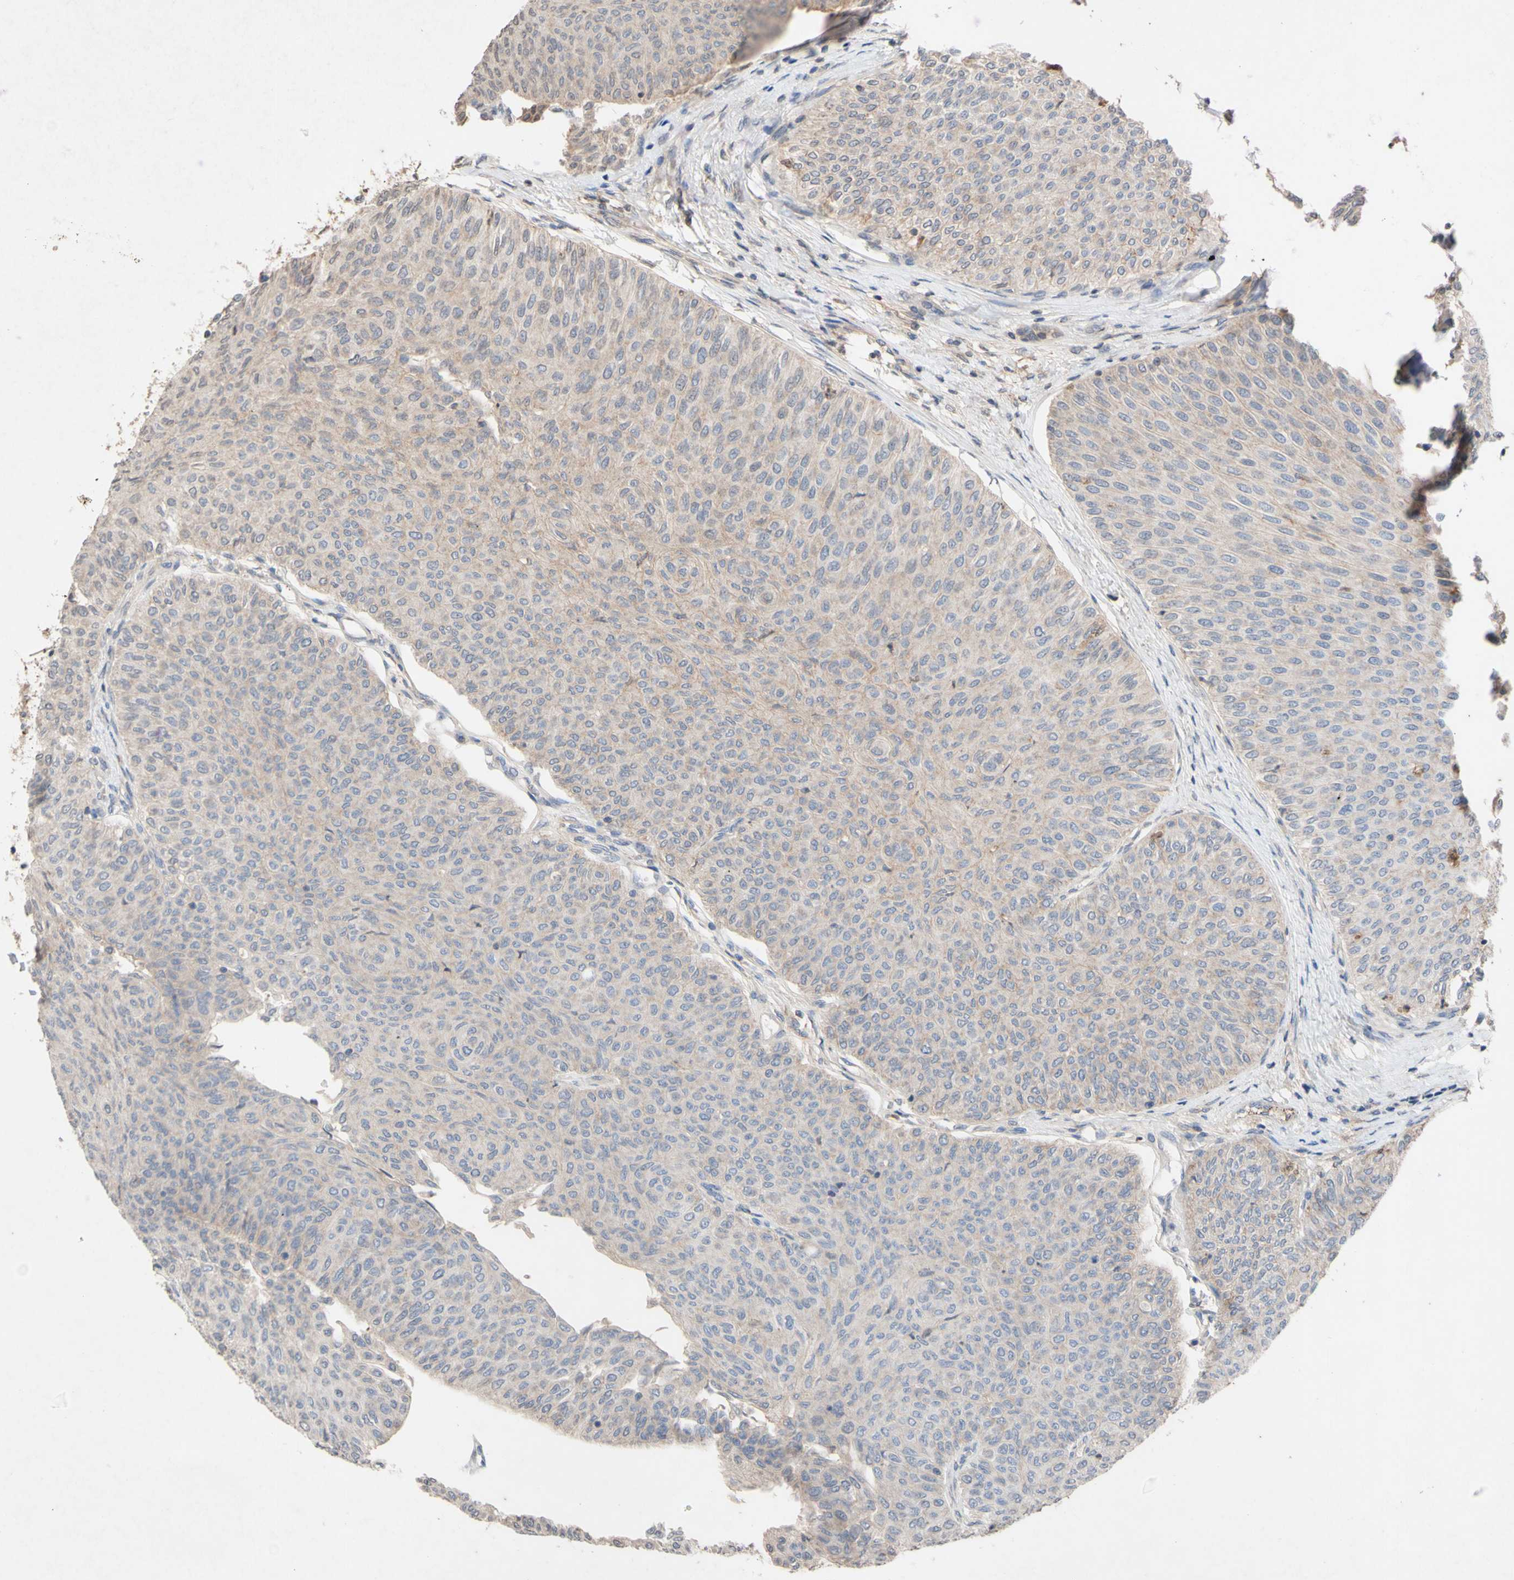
{"staining": {"intensity": "weak", "quantity": "25%-75%", "location": "cytoplasmic/membranous"}, "tissue": "urothelial cancer", "cell_type": "Tumor cells", "image_type": "cancer", "snomed": [{"axis": "morphology", "description": "Urothelial carcinoma, Low grade"}, {"axis": "topography", "description": "Urinary bladder"}], "caption": "Approximately 25%-75% of tumor cells in urothelial cancer display weak cytoplasmic/membranous protein staining as visualized by brown immunohistochemical staining.", "gene": "NECTIN3", "patient": {"sex": "male", "age": 78}}